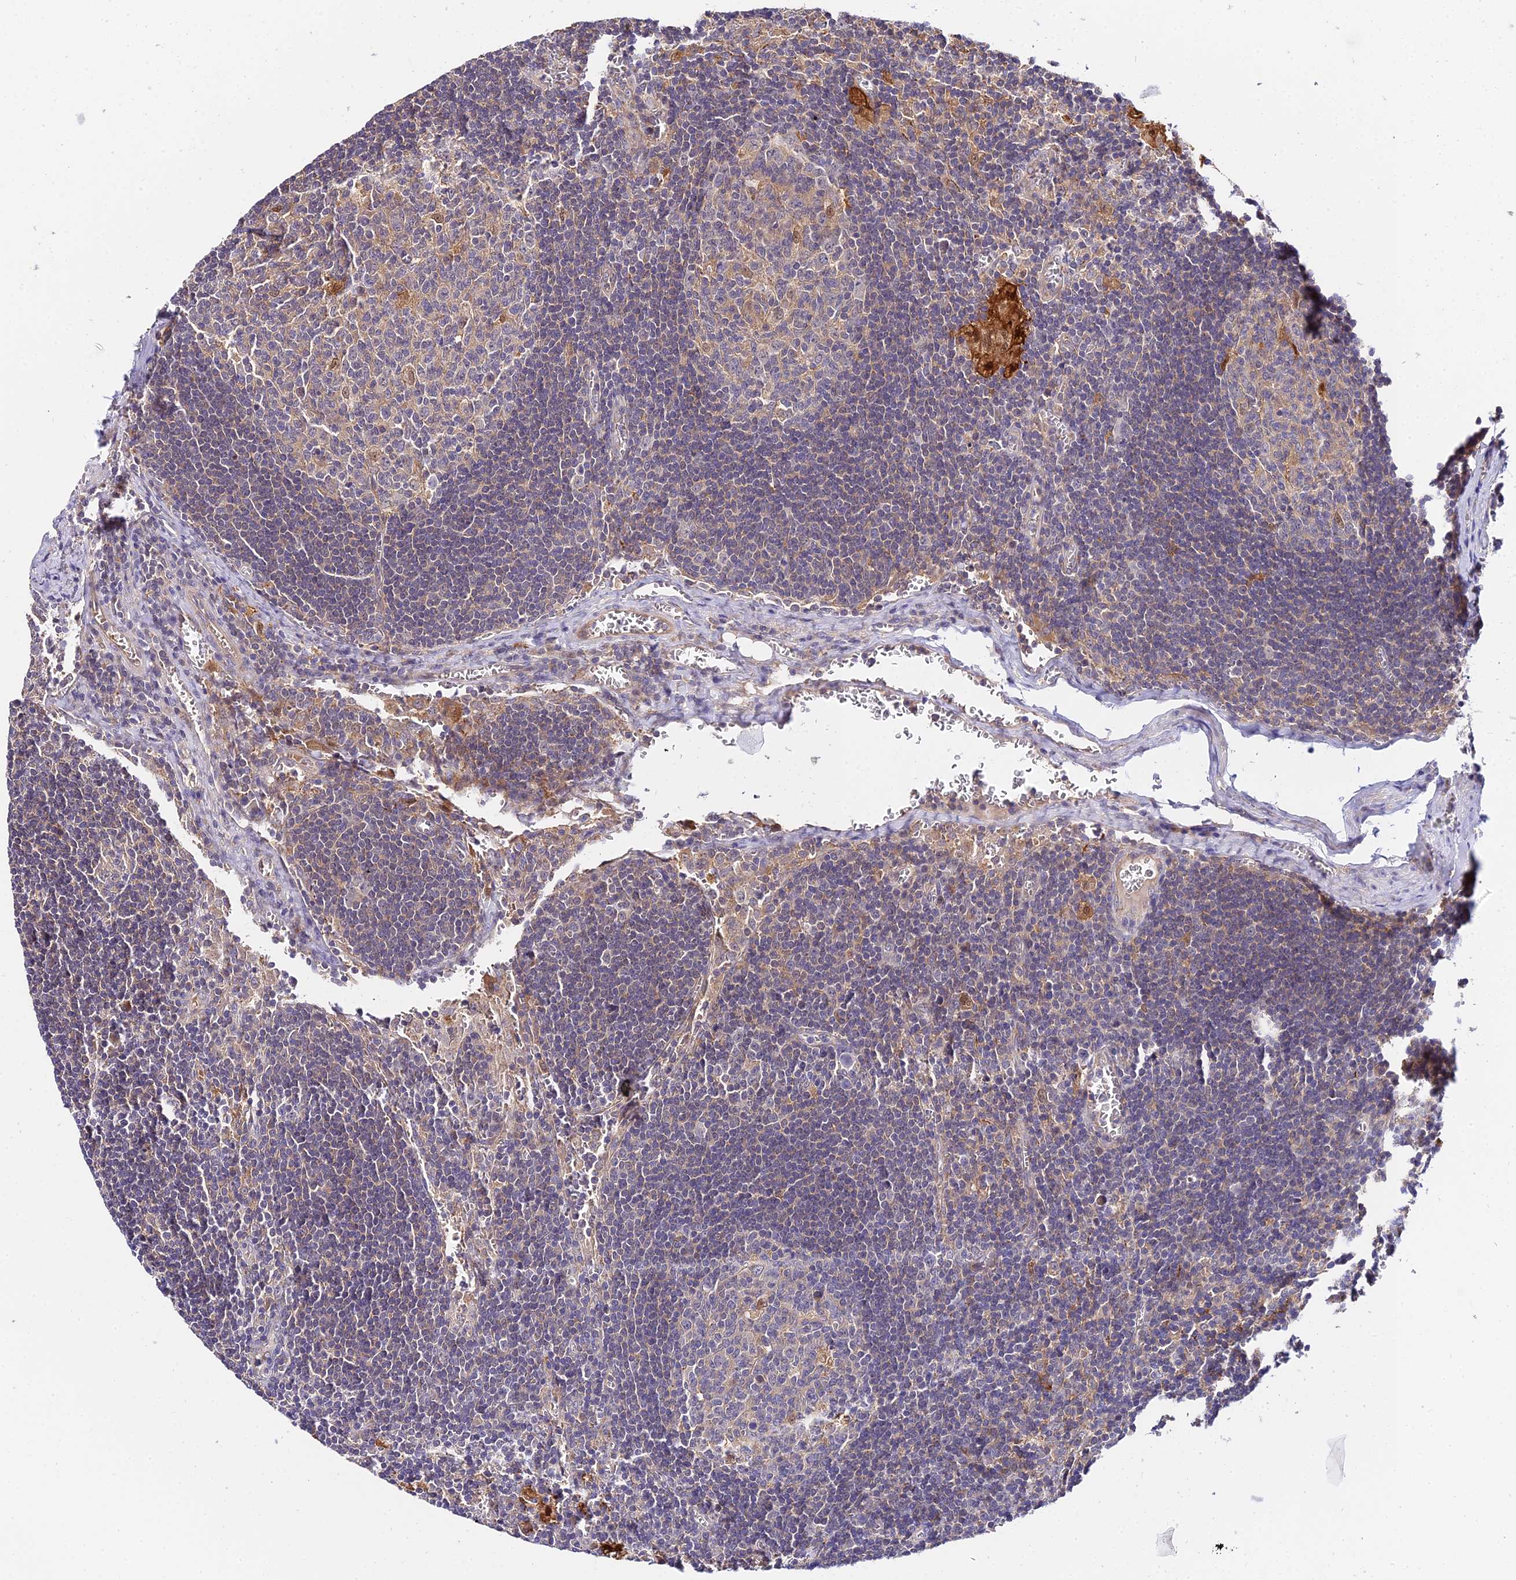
{"staining": {"intensity": "weak", "quantity": "<25%", "location": "cytoplasmic/membranous"}, "tissue": "lymph node", "cell_type": "Germinal center cells", "image_type": "normal", "snomed": [{"axis": "morphology", "description": "Normal tissue, NOS"}, {"axis": "topography", "description": "Lymph node"}], "caption": "IHC micrograph of unremarkable lymph node: lymph node stained with DAB shows no significant protein expression in germinal center cells.", "gene": "ZBED8", "patient": {"sex": "female", "age": 73}}